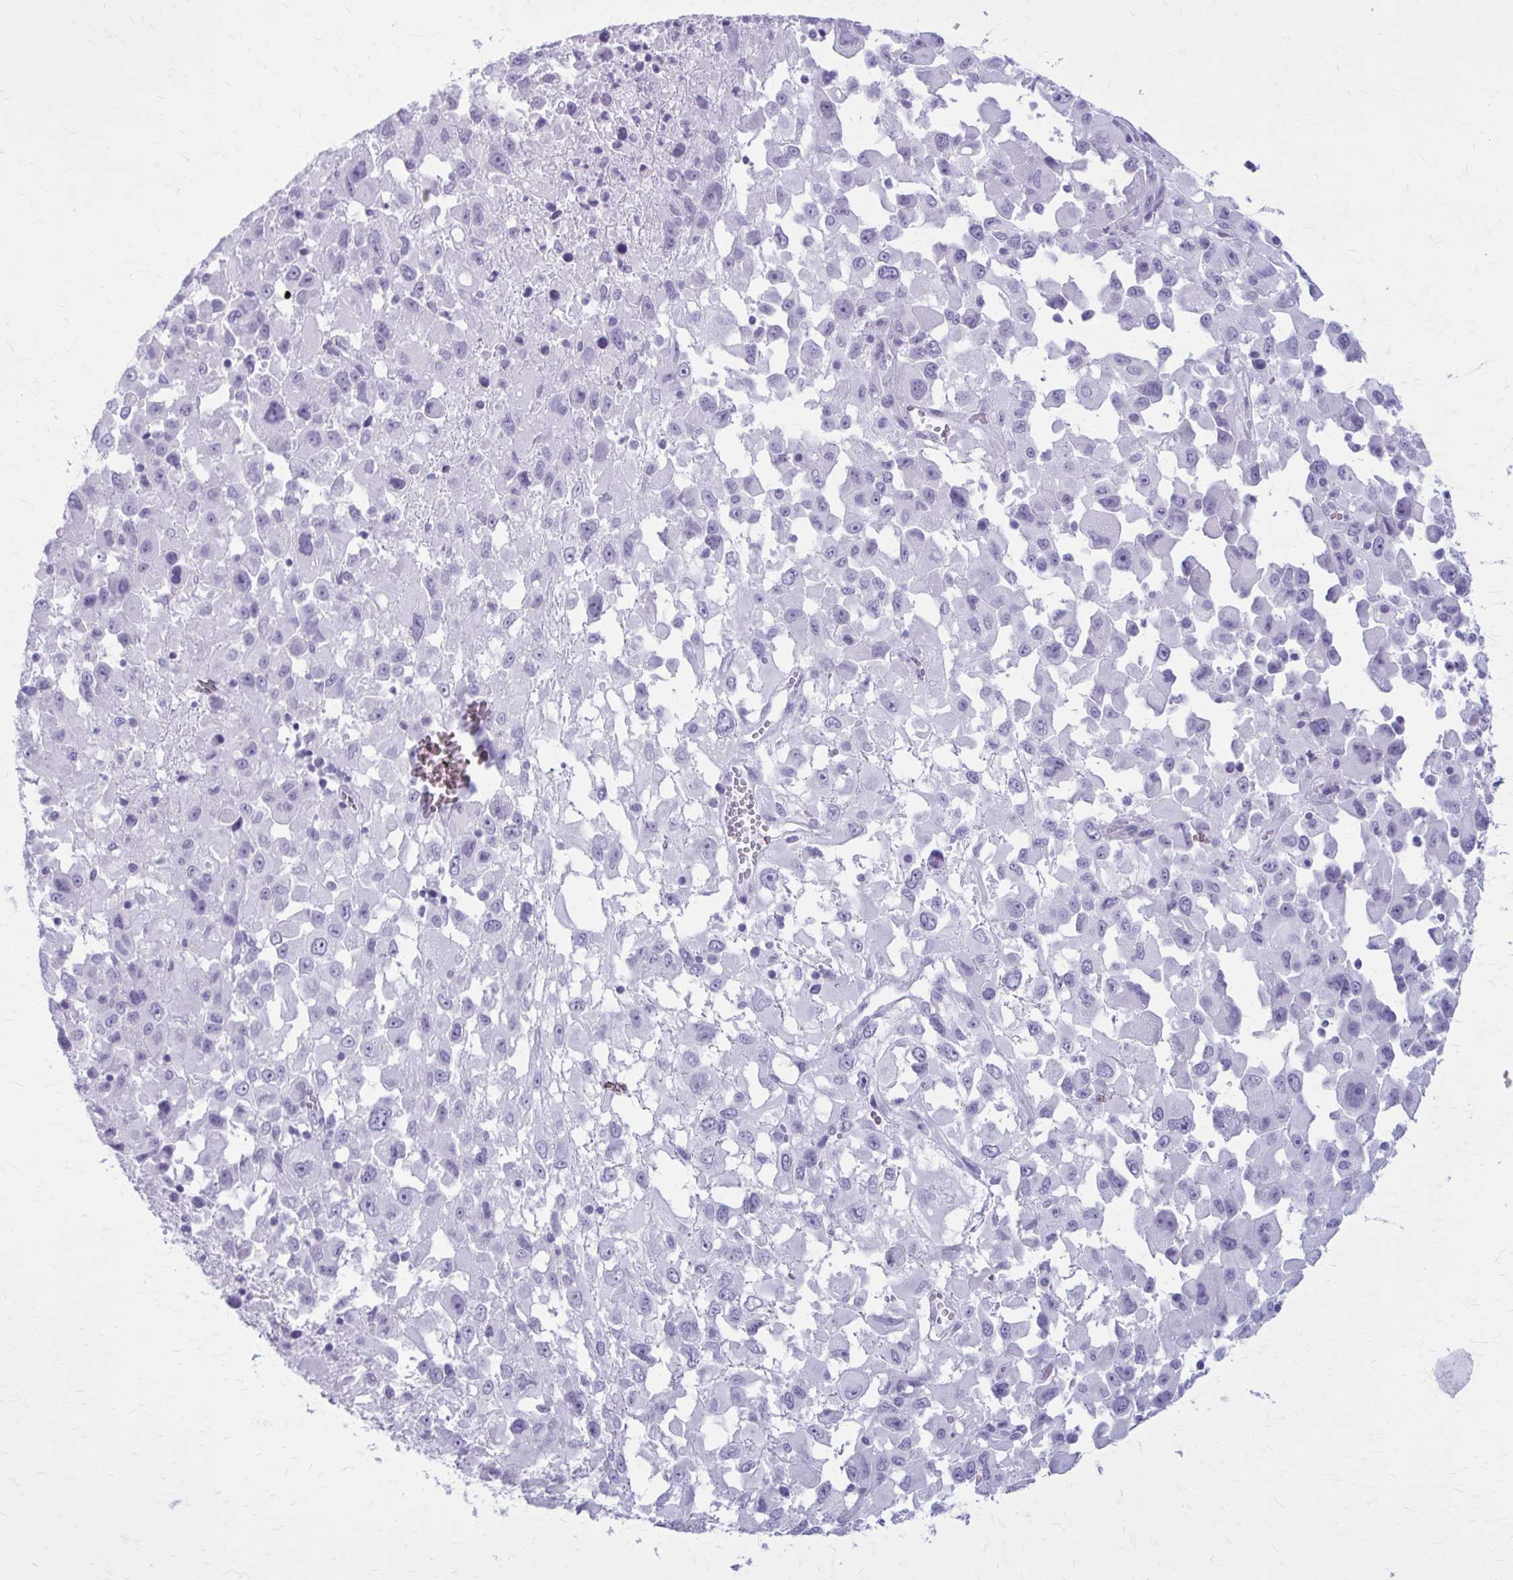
{"staining": {"intensity": "negative", "quantity": "none", "location": "none"}, "tissue": "melanoma", "cell_type": "Tumor cells", "image_type": "cancer", "snomed": [{"axis": "morphology", "description": "Malignant melanoma, Metastatic site"}, {"axis": "topography", "description": "Soft tissue"}], "caption": "Malignant melanoma (metastatic site) stained for a protein using immunohistochemistry (IHC) demonstrates no expression tumor cells.", "gene": "ZDHHC7", "patient": {"sex": "male", "age": 50}}